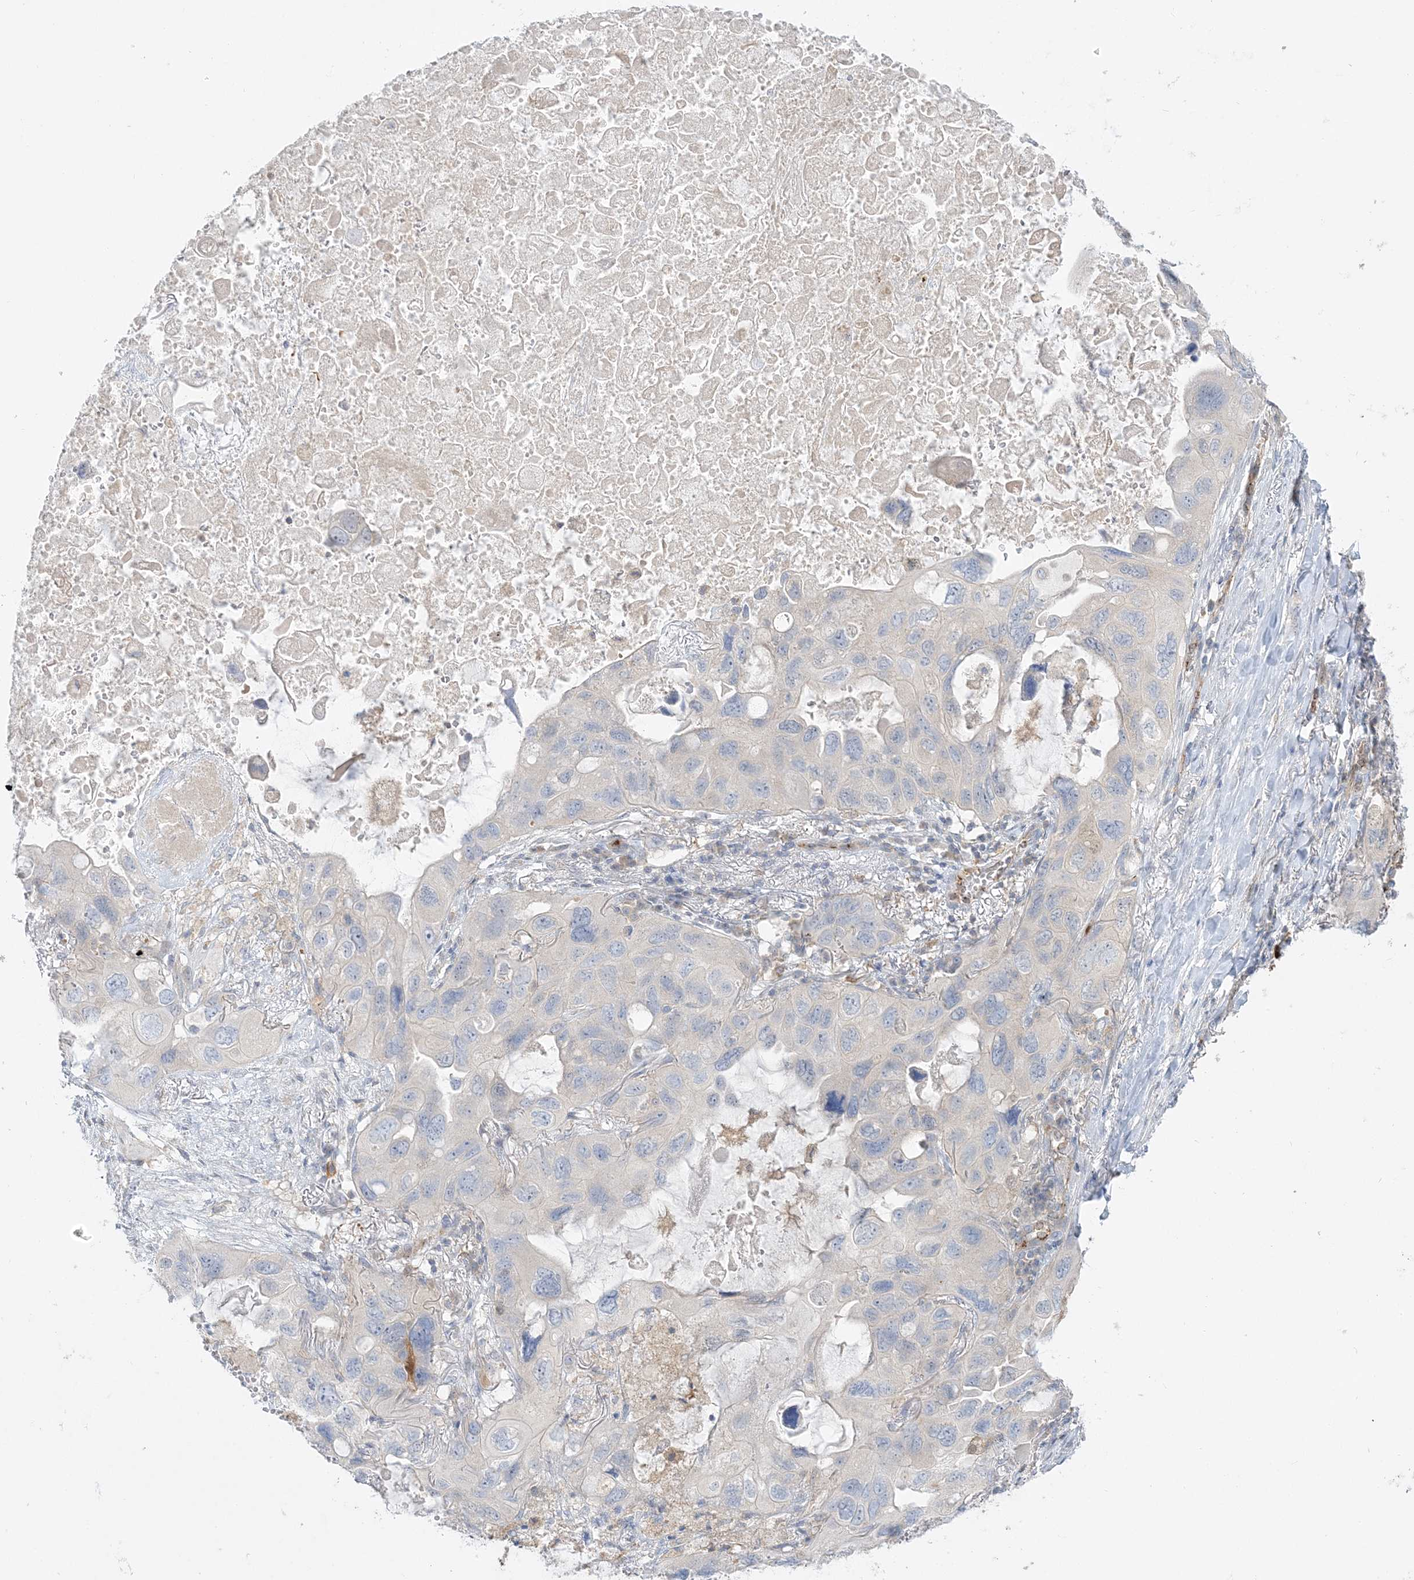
{"staining": {"intensity": "negative", "quantity": "none", "location": "none"}, "tissue": "lung cancer", "cell_type": "Tumor cells", "image_type": "cancer", "snomed": [{"axis": "morphology", "description": "Squamous cell carcinoma, NOS"}, {"axis": "topography", "description": "Lung"}], "caption": "IHC of lung cancer (squamous cell carcinoma) shows no staining in tumor cells. The staining is performed using DAB (3,3'-diaminobenzidine) brown chromogen with nuclei counter-stained in using hematoxylin.", "gene": "INPP1", "patient": {"sex": "female", "age": 73}}